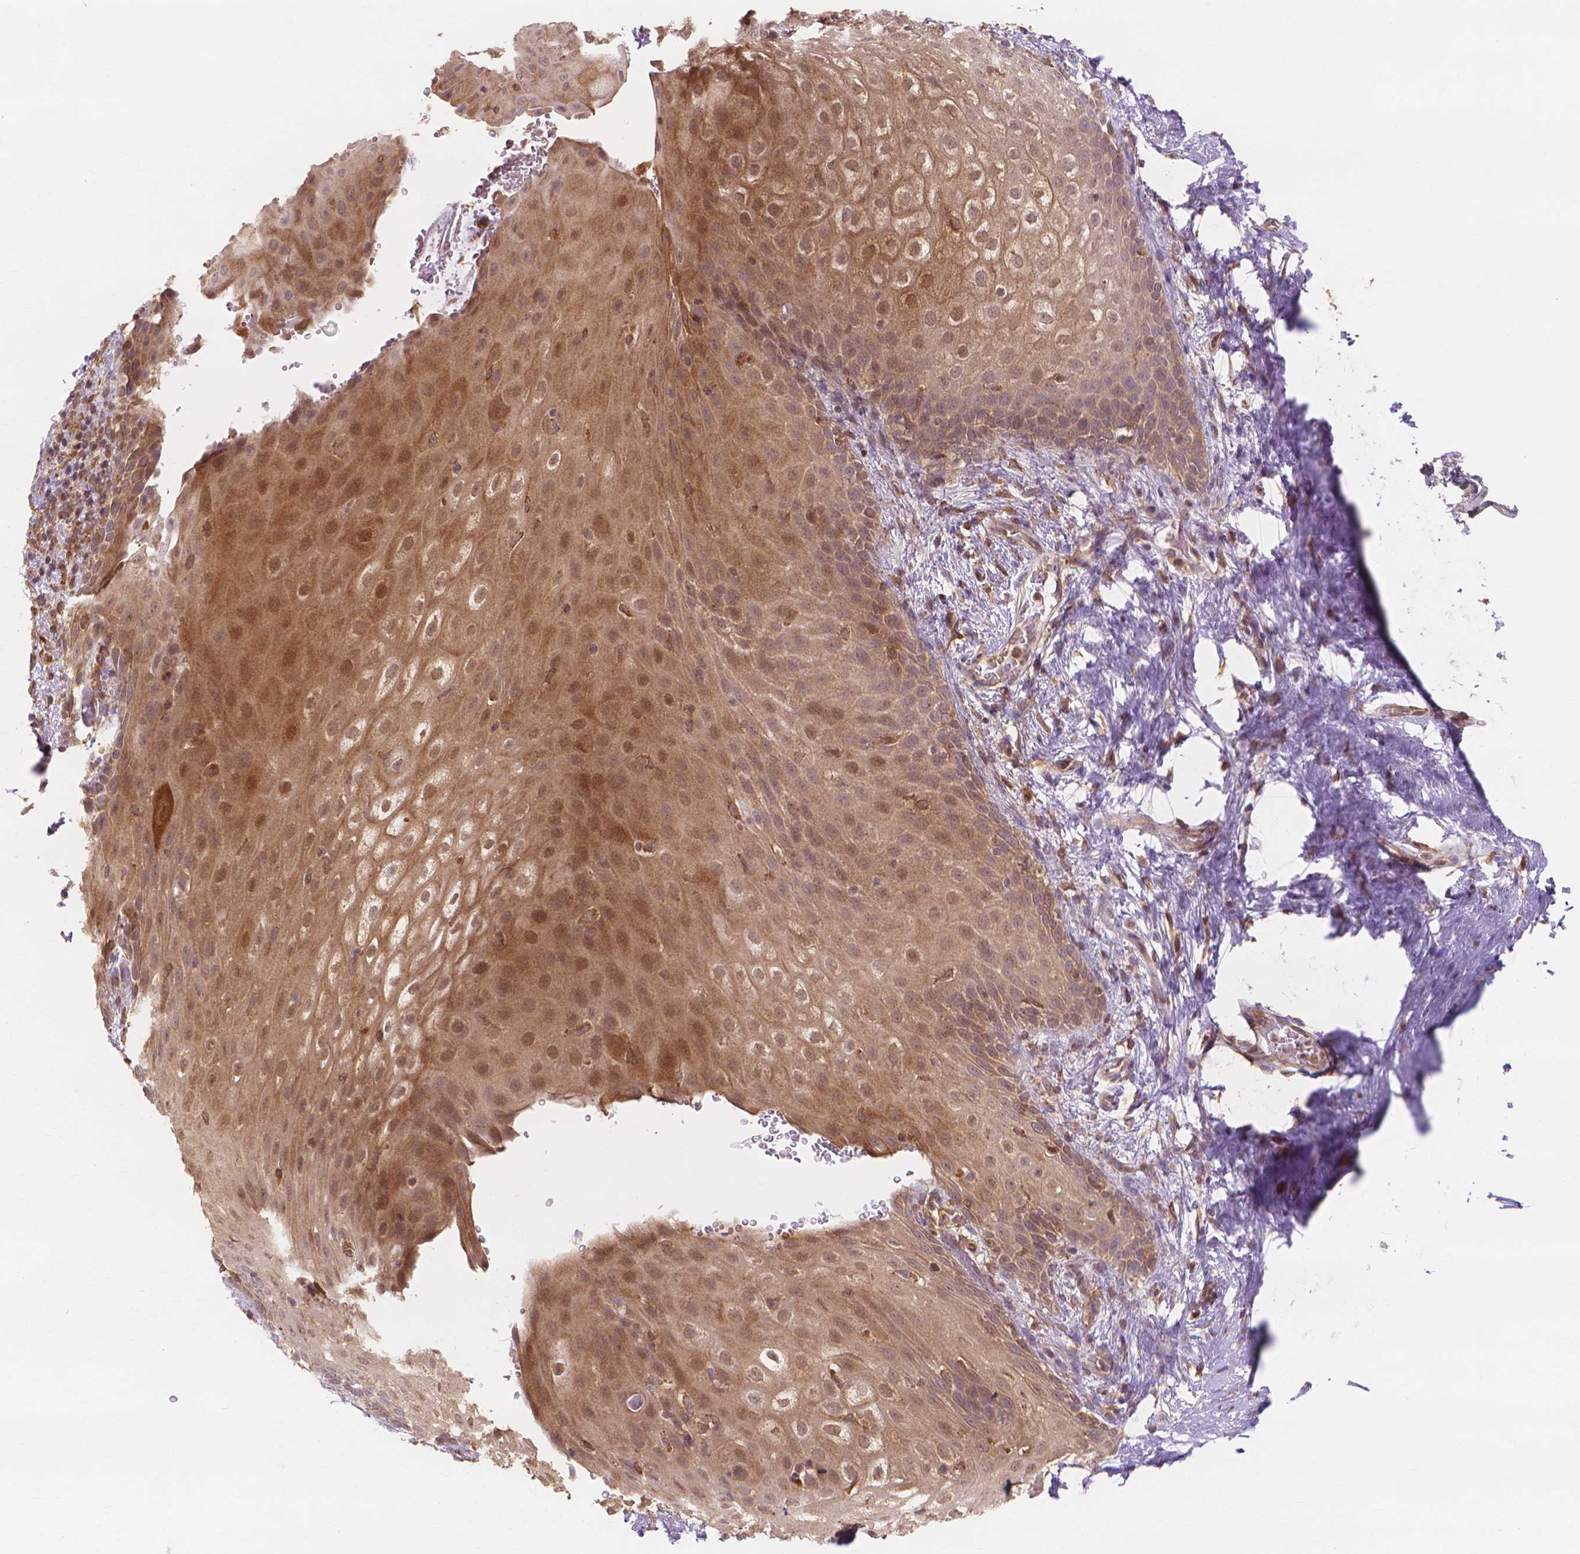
{"staining": {"intensity": "moderate", "quantity": ">75%", "location": "cytoplasmic/membranous,nuclear"}, "tissue": "skin", "cell_type": "Epidermal cells", "image_type": "normal", "snomed": [{"axis": "morphology", "description": "Normal tissue, NOS"}, {"axis": "topography", "description": "Anal"}], "caption": "Immunohistochemistry staining of normal skin, which shows medium levels of moderate cytoplasmic/membranous,nuclear expression in approximately >75% of epidermal cells indicating moderate cytoplasmic/membranous,nuclear protein staining. The staining was performed using DAB (3,3'-diaminobenzidine) (brown) for protein detection and nuclei were counterstained in hematoxylin (blue).", "gene": "TAB2", "patient": {"sex": "female", "age": 46}}